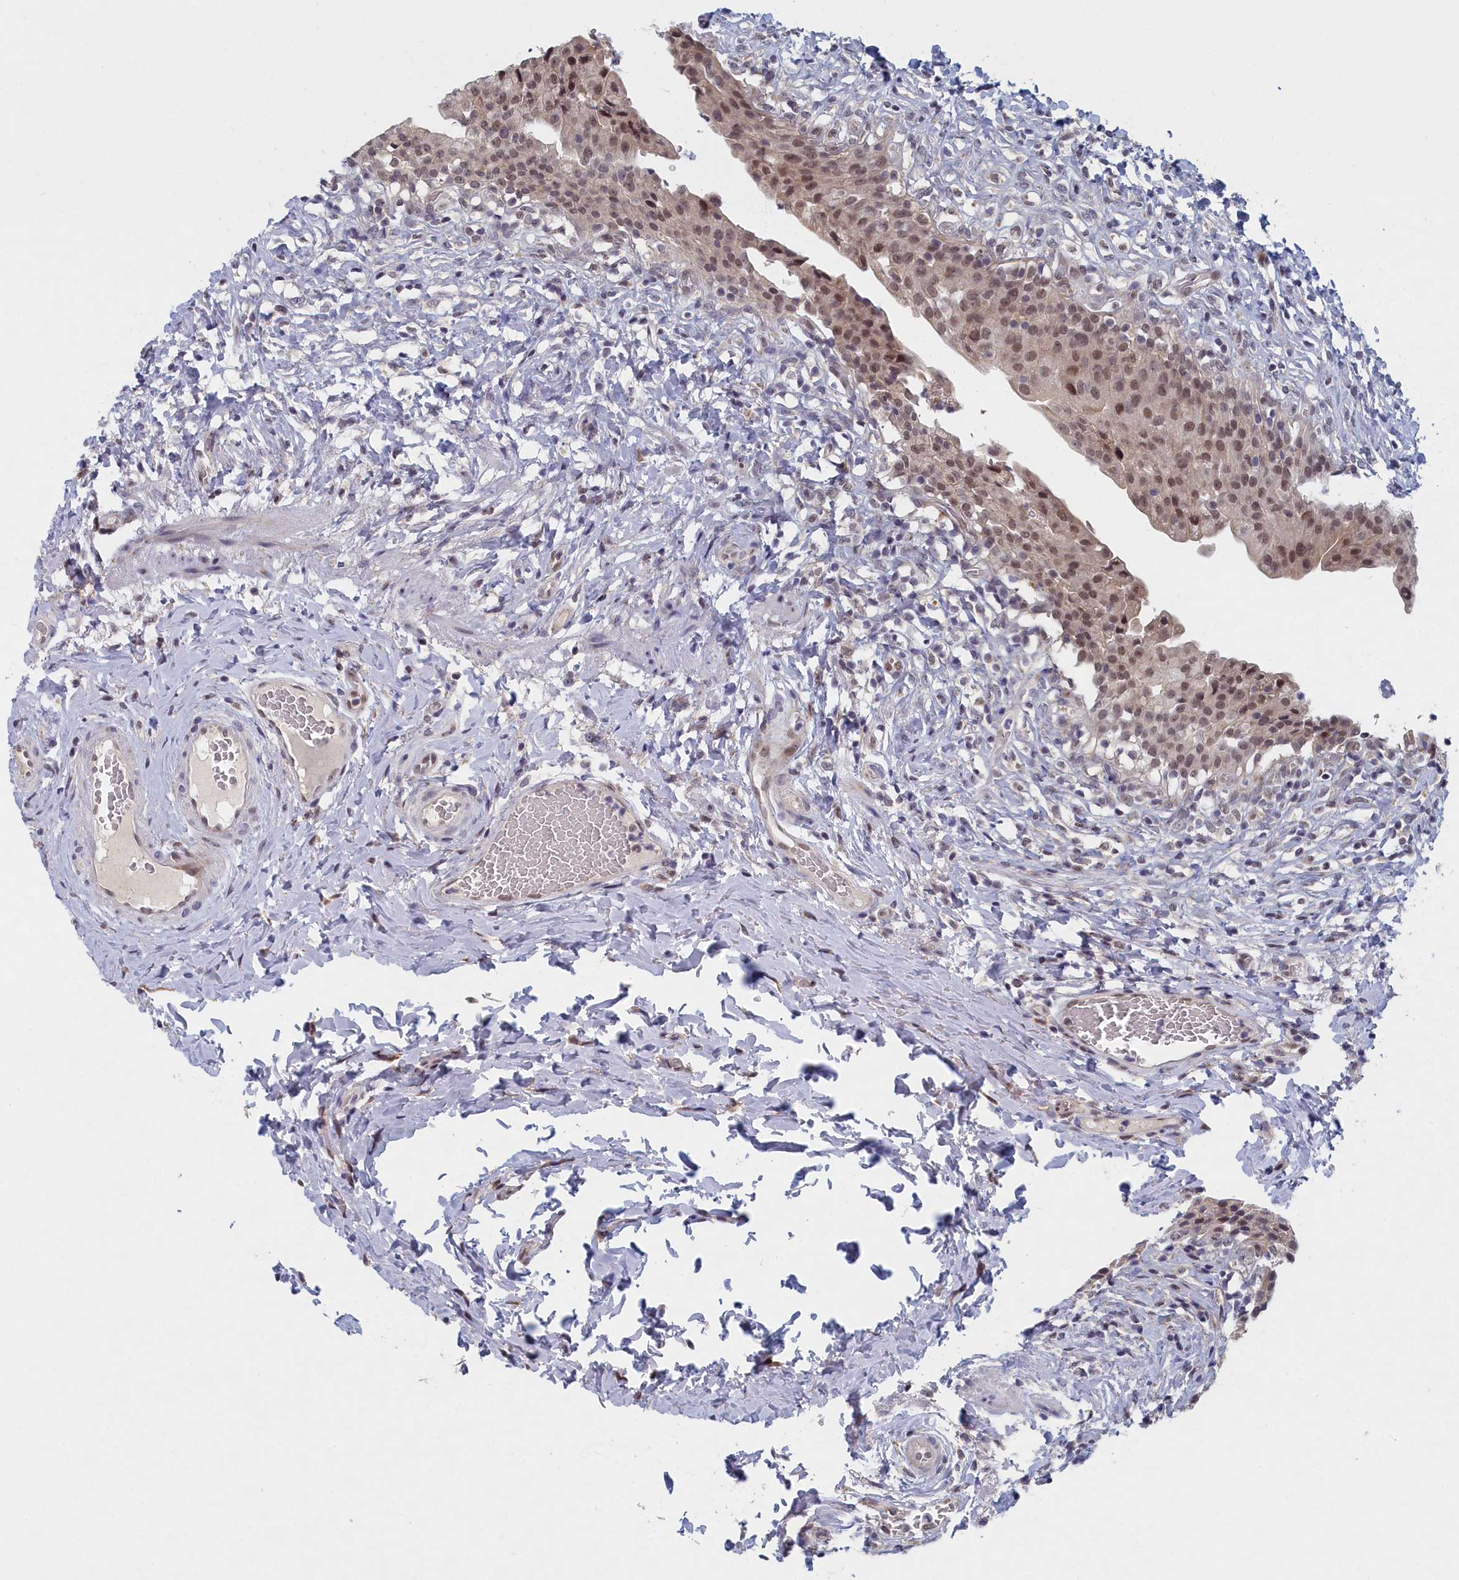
{"staining": {"intensity": "moderate", "quantity": ">75%", "location": "nuclear"}, "tissue": "urinary bladder", "cell_type": "Urothelial cells", "image_type": "normal", "snomed": [{"axis": "morphology", "description": "Normal tissue, NOS"}, {"axis": "morphology", "description": "Inflammation, NOS"}, {"axis": "topography", "description": "Urinary bladder"}], "caption": "Brown immunohistochemical staining in normal human urinary bladder reveals moderate nuclear staining in about >75% of urothelial cells. Immunohistochemistry (ihc) stains the protein of interest in brown and the nuclei are stained blue.", "gene": "DNAJC17", "patient": {"sex": "male", "age": 64}}